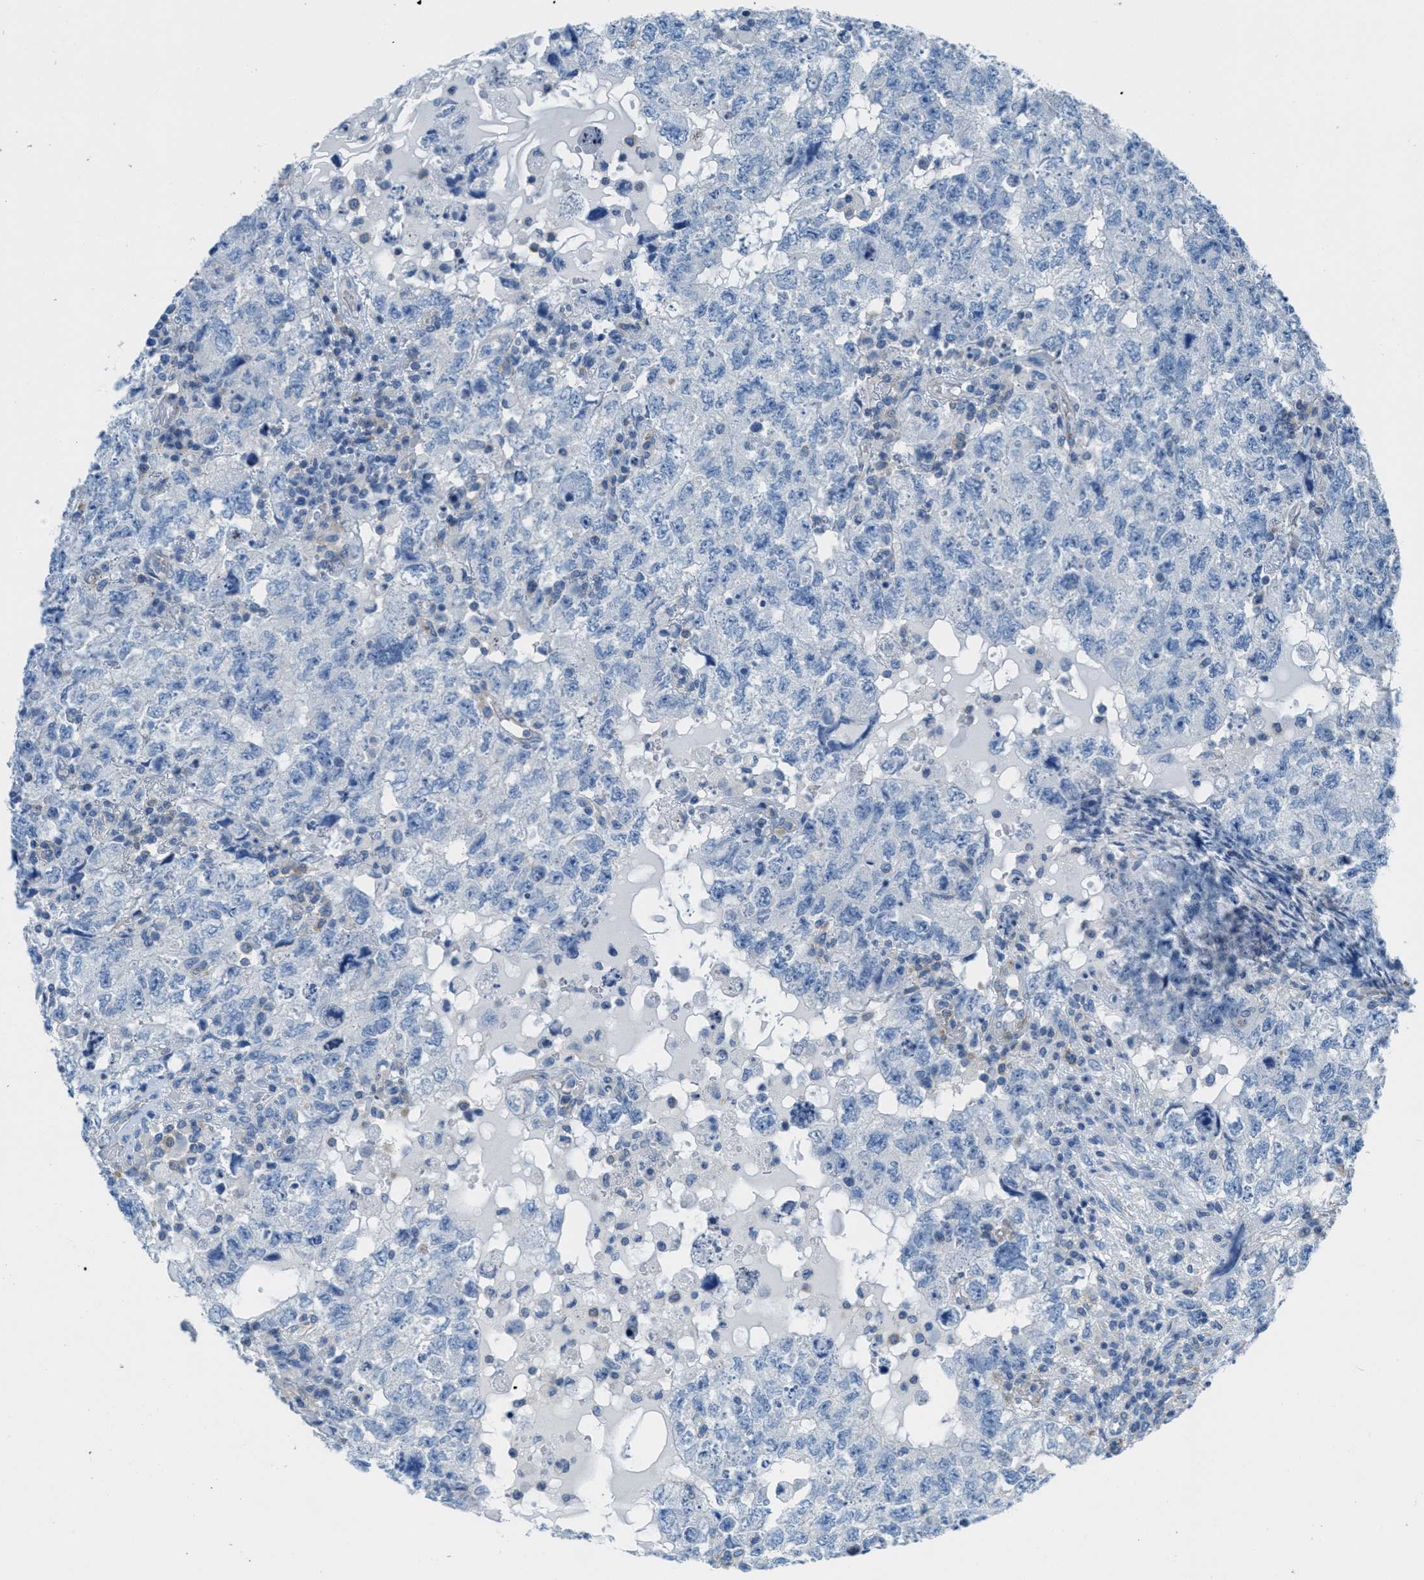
{"staining": {"intensity": "negative", "quantity": "none", "location": "none"}, "tissue": "testis cancer", "cell_type": "Tumor cells", "image_type": "cancer", "snomed": [{"axis": "morphology", "description": "Seminoma, NOS"}, {"axis": "topography", "description": "Testis"}], "caption": "Immunohistochemistry image of human testis seminoma stained for a protein (brown), which displays no expression in tumor cells. (DAB (3,3'-diaminobenzidine) immunohistochemistry (IHC), high magnification).", "gene": "MAPRE2", "patient": {"sex": "male", "age": 22}}